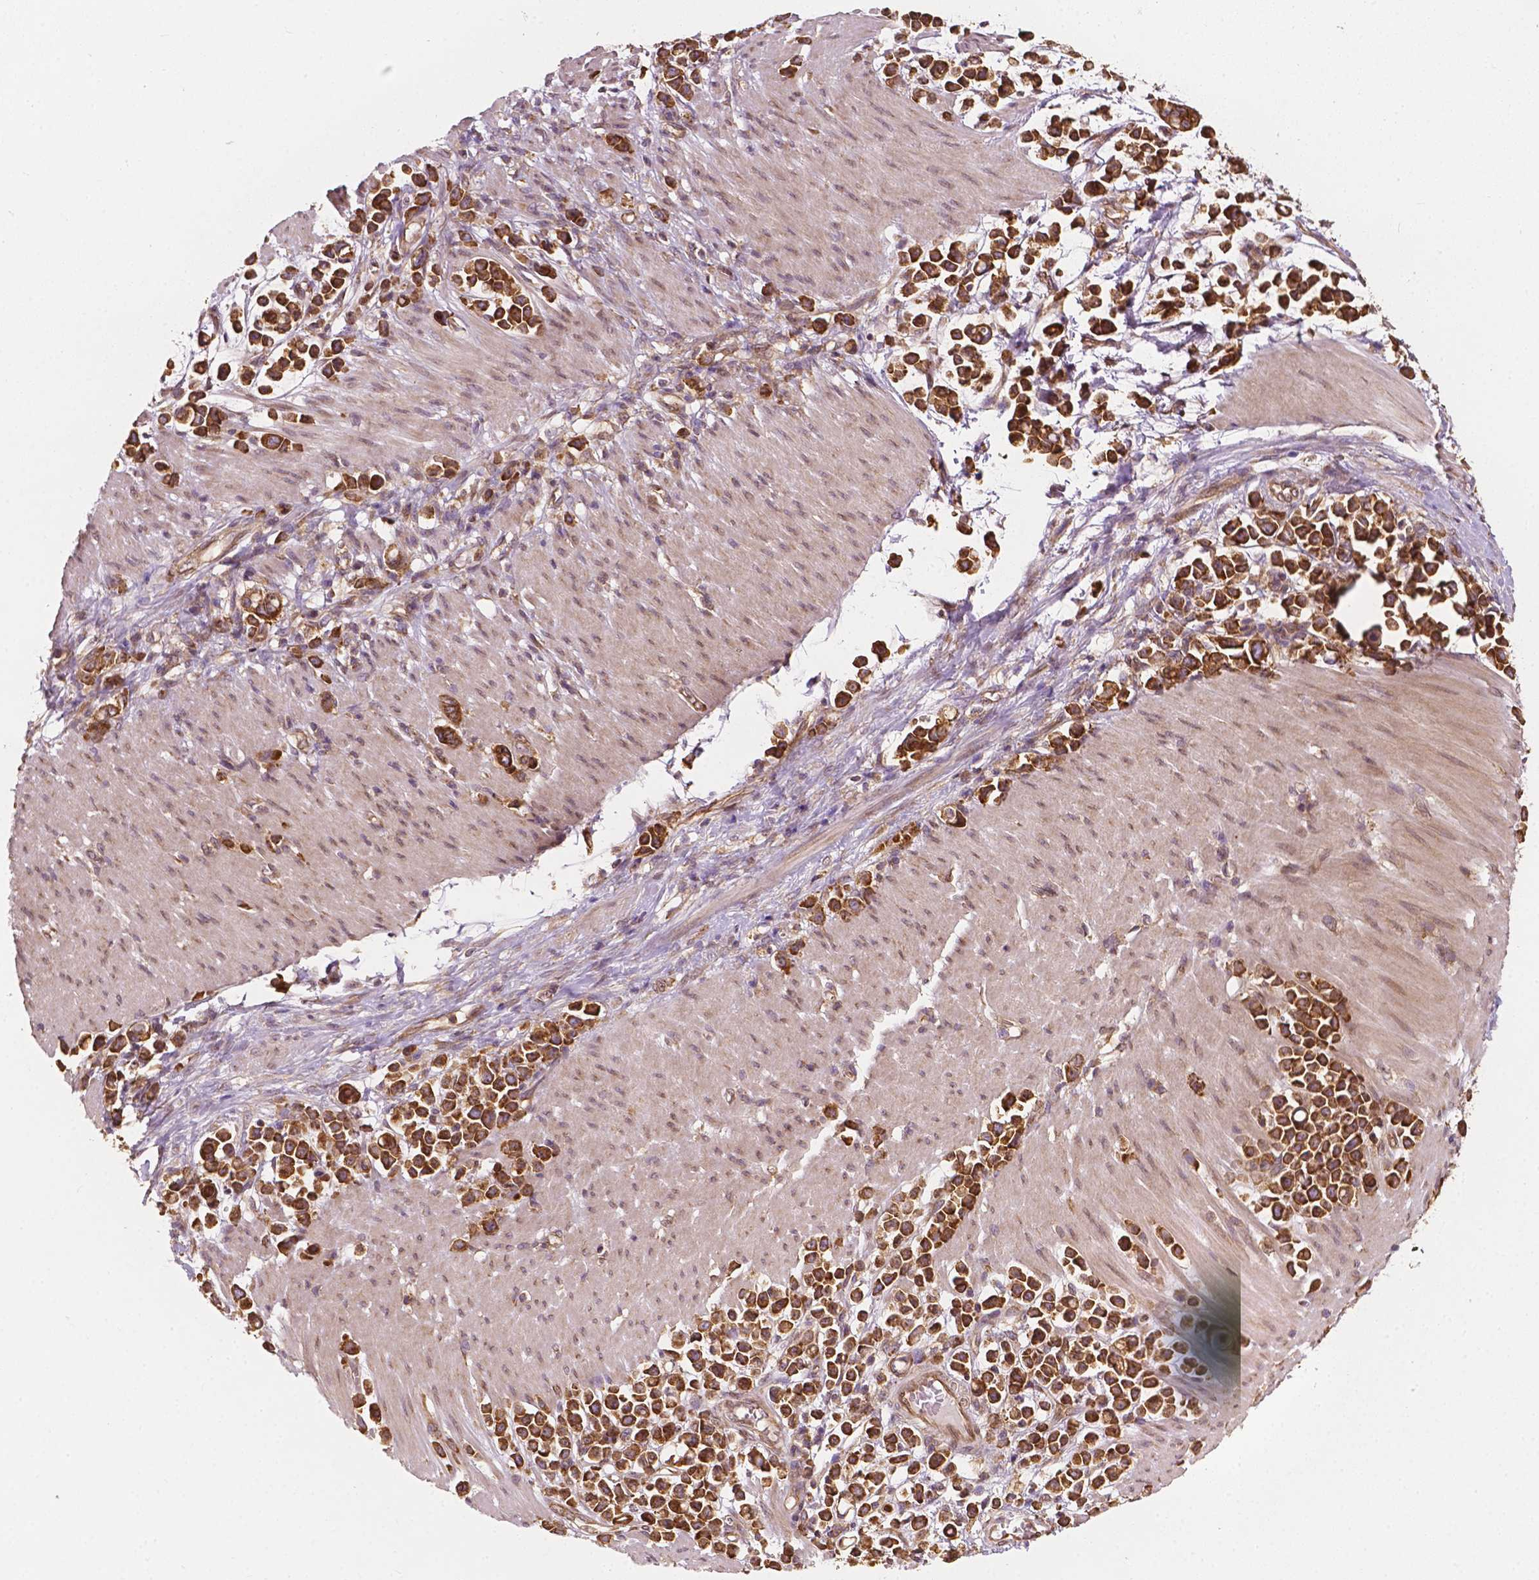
{"staining": {"intensity": "strong", "quantity": ">75%", "location": "cytoplasmic/membranous"}, "tissue": "stomach cancer", "cell_type": "Tumor cells", "image_type": "cancer", "snomed": [{"axis": "morphology", "description": "Adenocarcinoma, NOS"}, {"axis": "topography", "description": "Stomach"}], "caption": "Stomach adenocarcinoma stained with IHC exhibits strong cytoplasmic/membranous staining in about >75% of tumor cells. The staining was performed using DAB (3,3'-diaminobenzidine) to visualize the protein expression in brown, while the nuclei were stained in blue with hematoxylin (Magnification: 20x).", "gene": "G3BP1", "patient": {"sex": "male", "age": 82}}